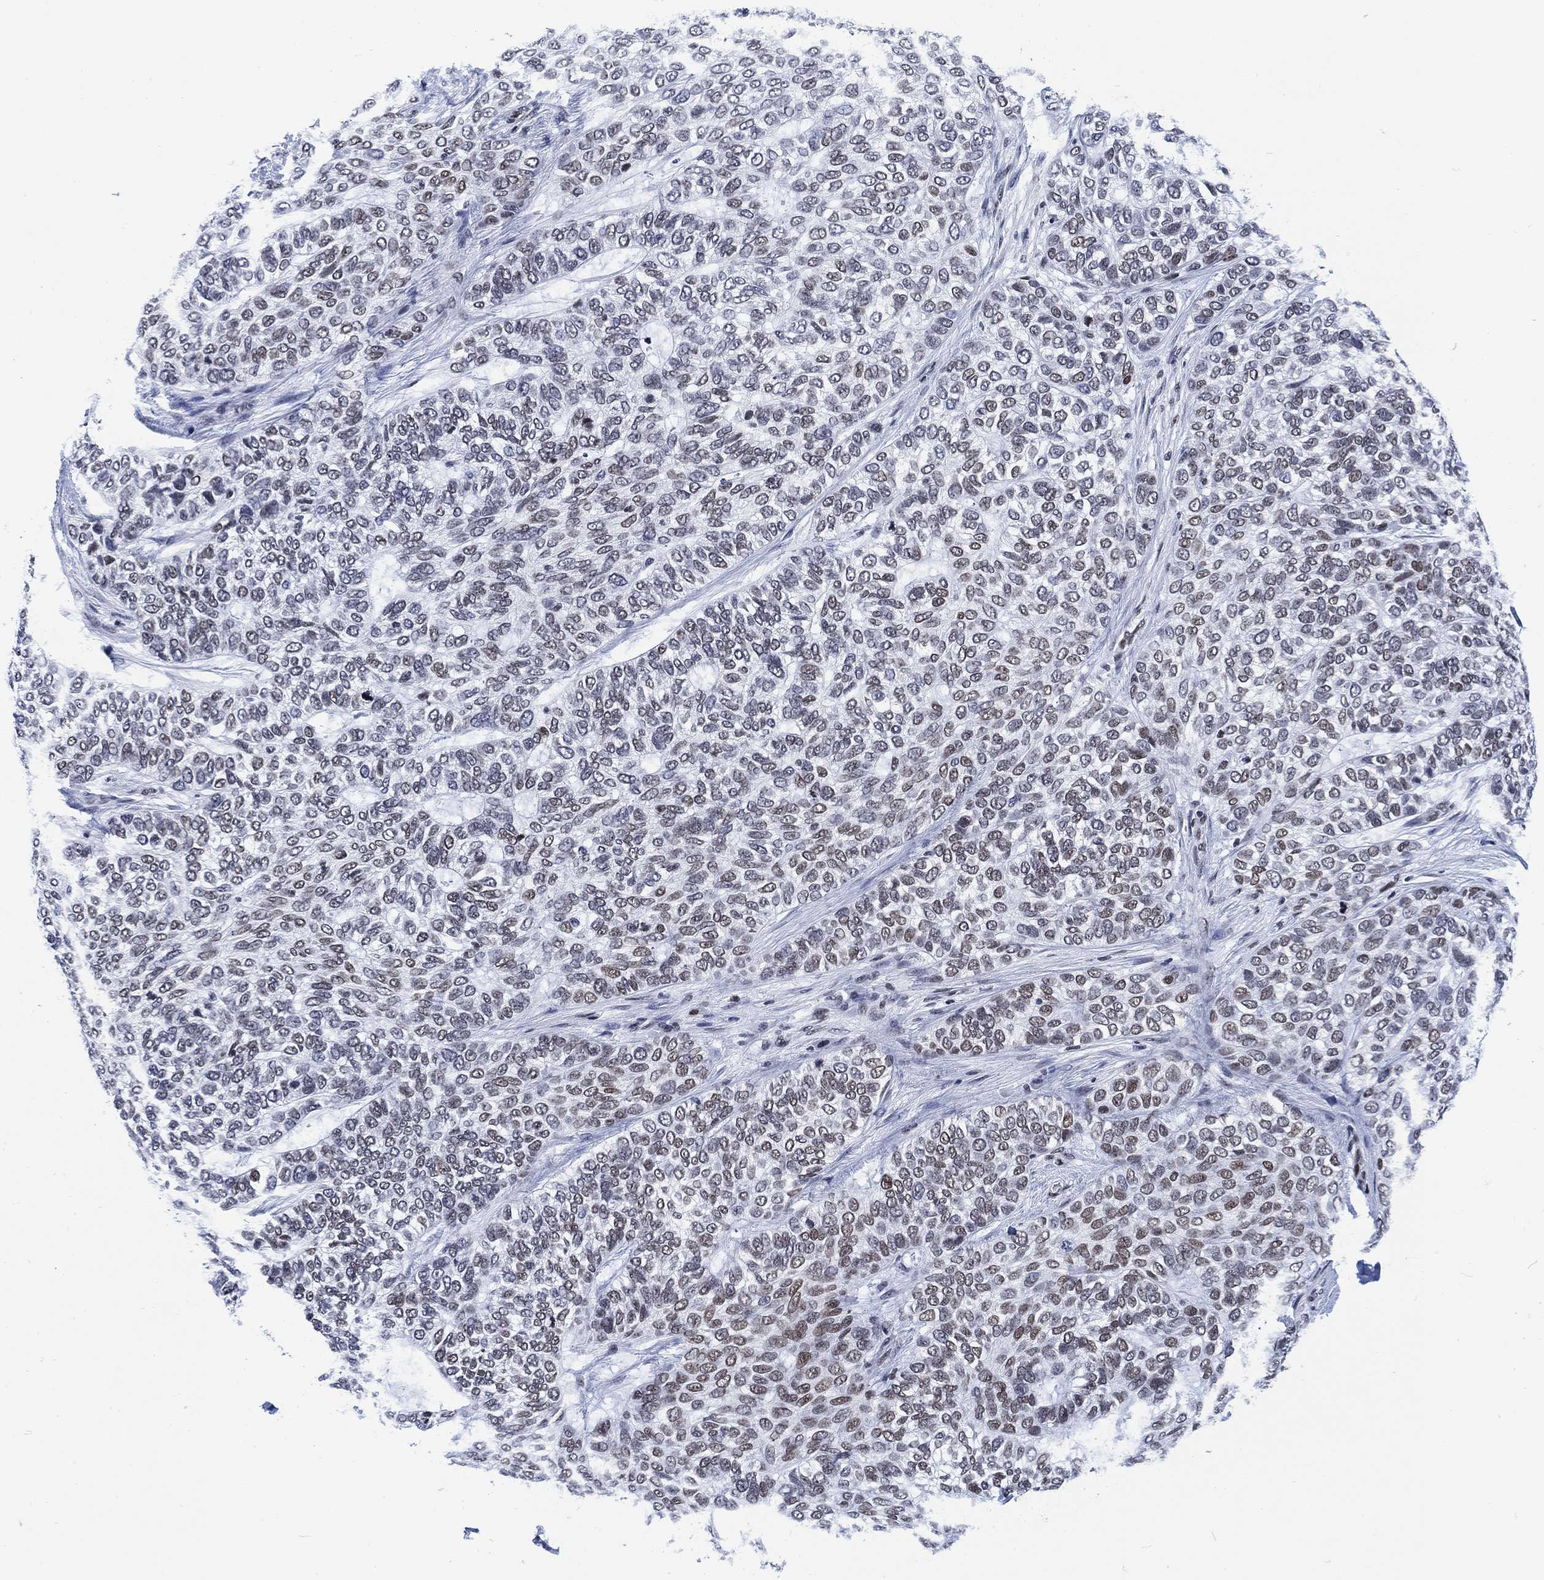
{"staining": {"intensity": "negative", "quantity": "none", "location": "none"}, "tissue": "skin cancer", "cell_type": "Tumor cells", "image_type": "cancer", "snomed": [{"axis": "morphology", "description": "Basal cell carcinoma"}, {"axis": "topography", "description": "Skin"}], "caption": "Tumor cells are negative for brown protein staining in skin basal cell carcinoma. The staining was performed using DAB (3,3'-diaminobenzidine) to visualize the protein expression in brown, while the nuclei were stained in blue with hematoxylin (Magnification: 20x).", "gene": "H1-10", "patient": {"sex": "female", "age": 65}}